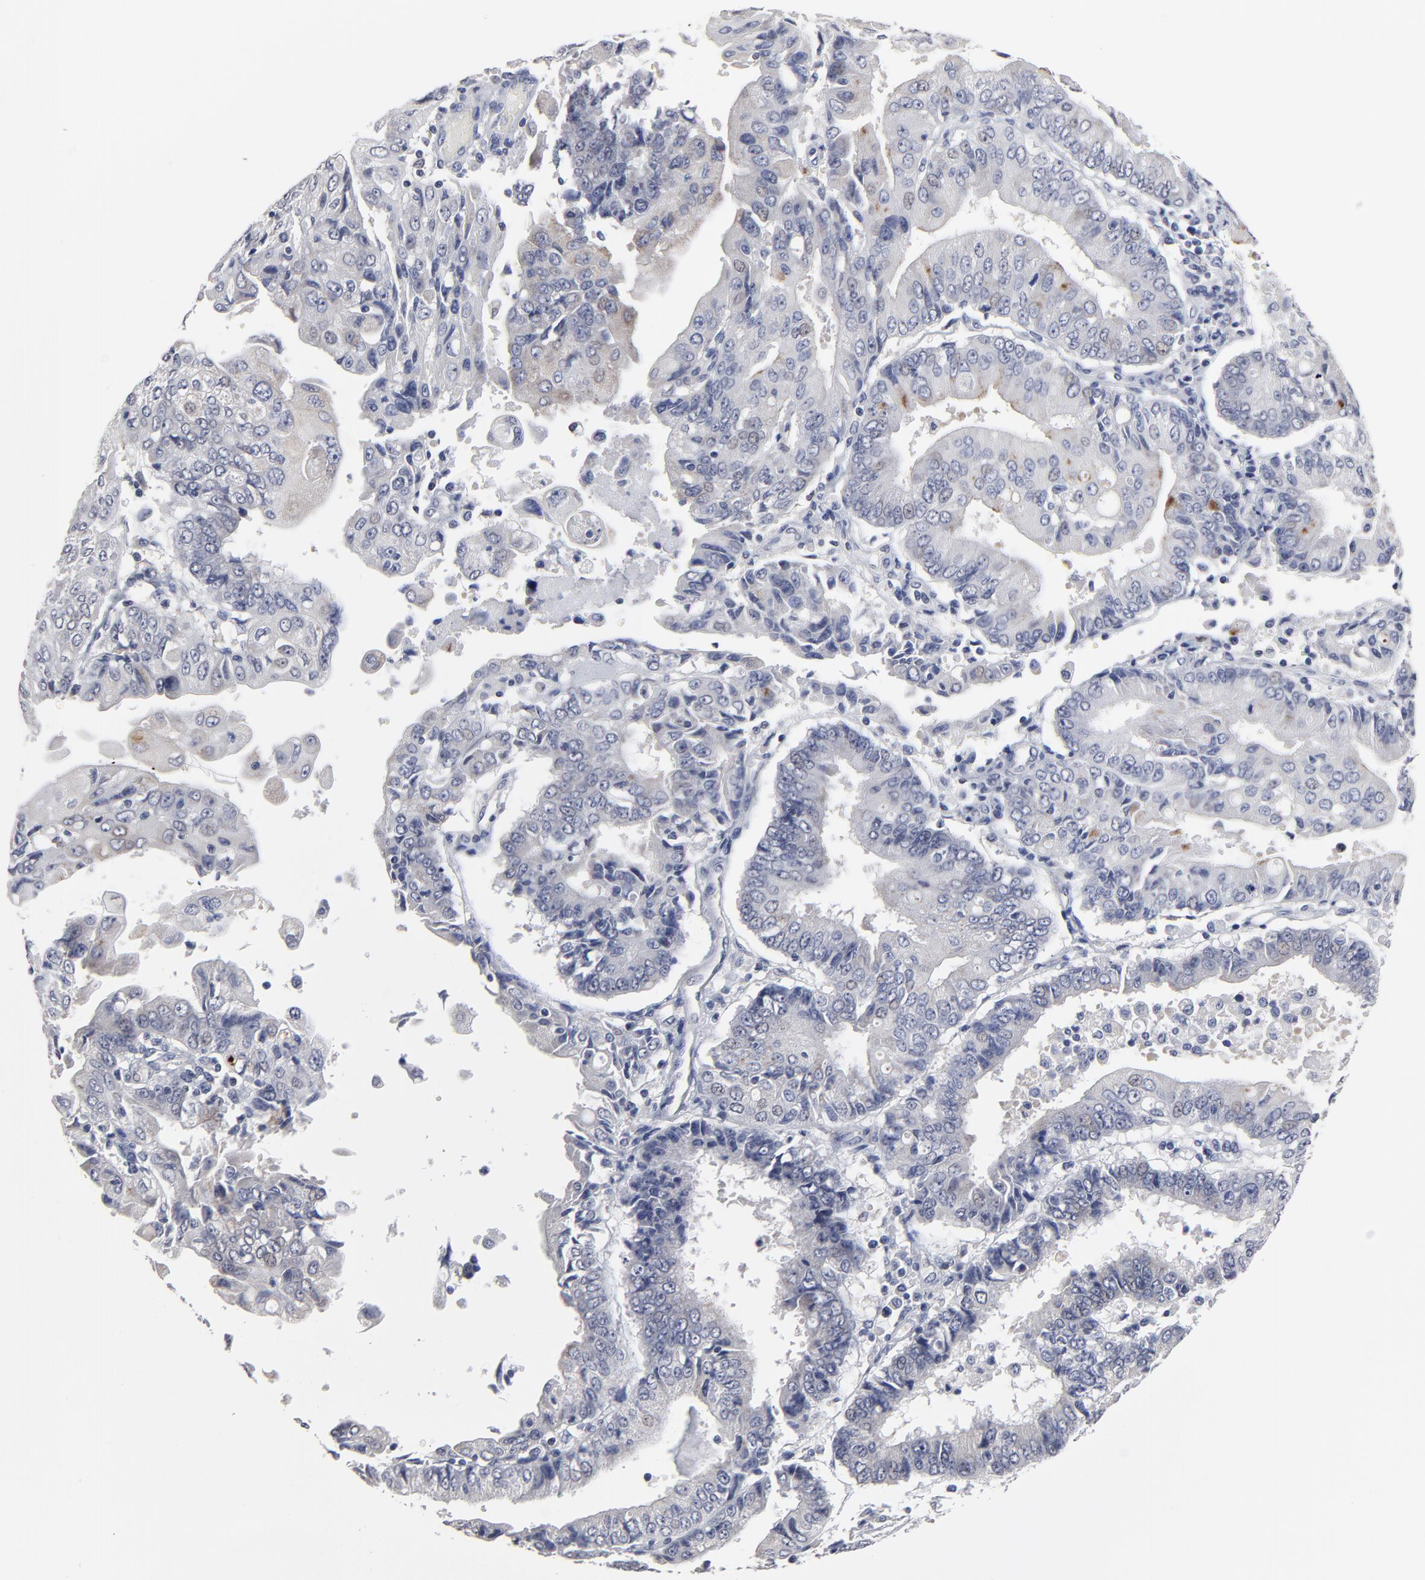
{"staining": {"intensity": "moderate", "quantity": "<25%", "location": "cytoplasmic/membranous"}, "tissue": "endometrial cancer", "cell_type": "Tumor cells", "image_type": "cancer", "snomed": [{"axis": "morphology", "description": "Adenocarcinoma, NOS"}, {"axis": "topography", "description": "Endometrium"}], "caption": "Moderate cytoplasmic/membranous expression is seen in approximately <25% of tumor cells in endometrial cancer (adenocarcinoma).", "gene": "MAGEA10", "patient": {"sex": "female", "age": 75}}